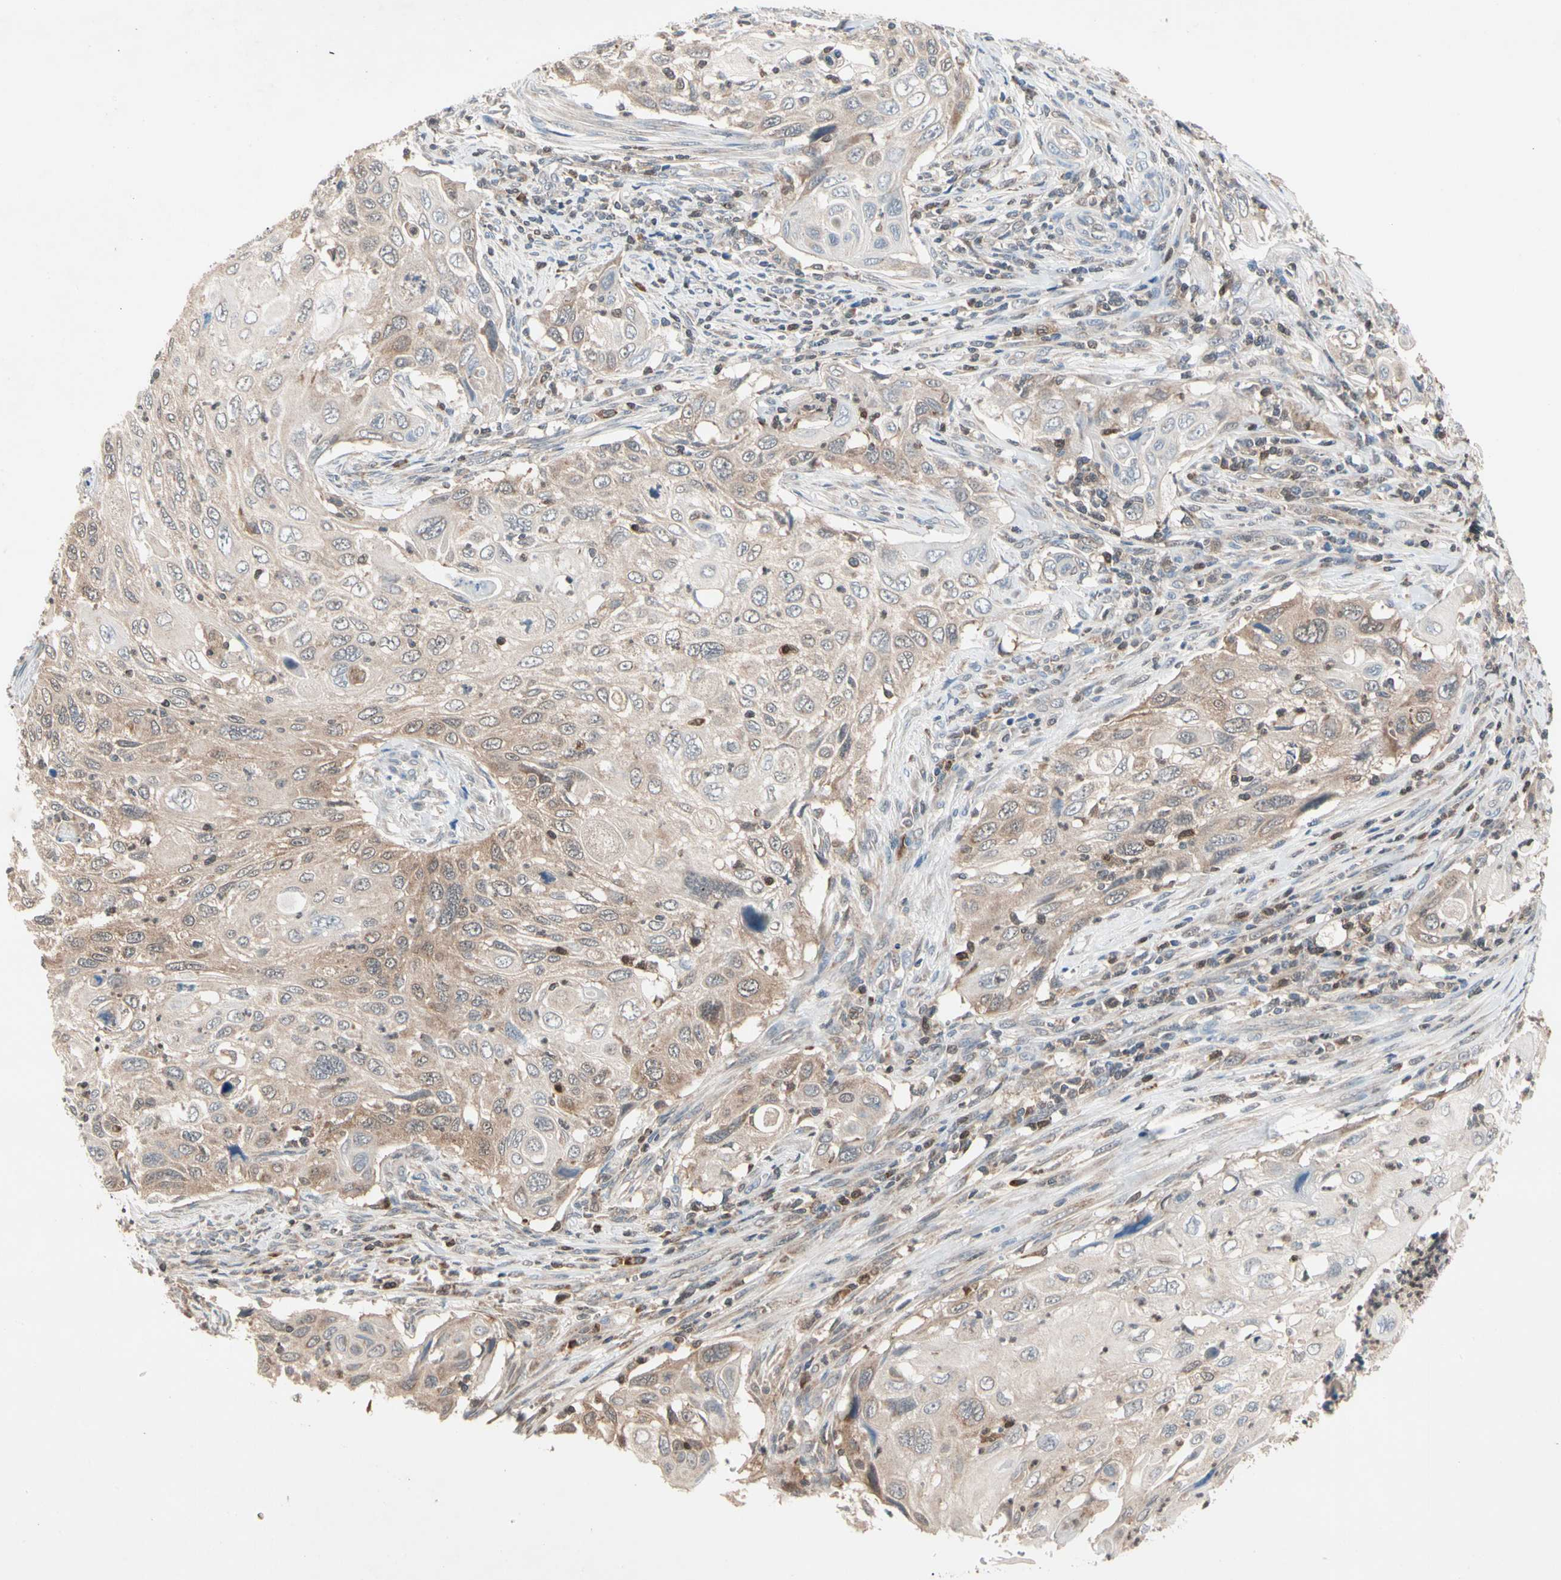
{"staining": {"intensity": "weak", "quantity": "25%-75%", "location": "cytoplasmic/membranous"}, "tissue": "cervical cancer", "cell_type": "Tumor cells", "image_type": "cancer", "snomed": [{"axis": "morphology", "description": "Squamous cell carcinoma, NOS"}, {"axis": "topography", "description": "Cervix"}], "caption": "Immunohistochemical staining of cervical cancer exhibits low levels of weak cytoplasmic/membranous positivity in about 25%-75% of tumor cells.", "gene": "MTHFS", "patient": {"sex": "female", "age": 70}}